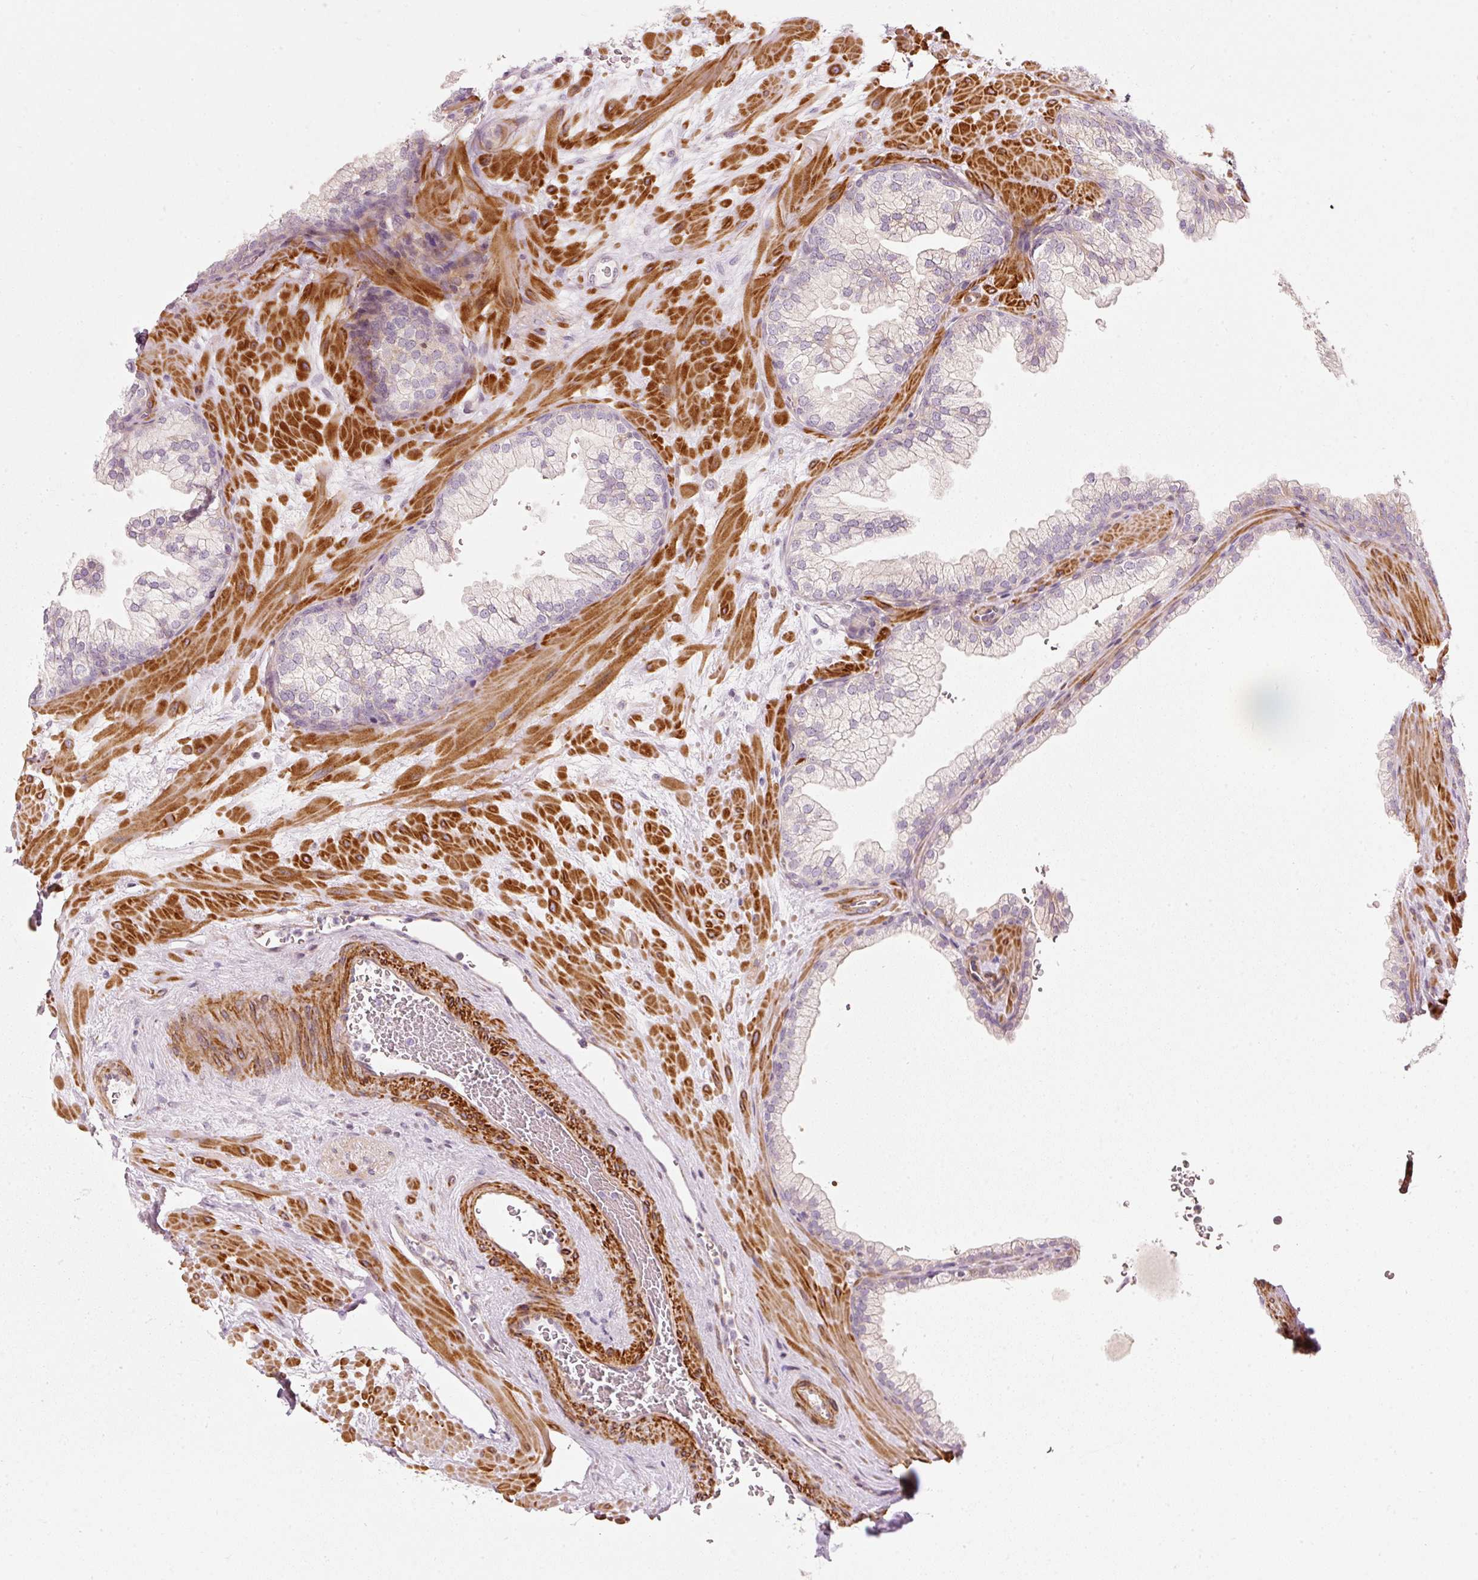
{"staining": {"intensity": "weak", "quantity": "<25%", "location": "cytoplasmic/membranous"}, "tissue": "prostate", "cell_type": "Glandular cells", "image_type": "normal", "snomed": [{"axis": "morphology", "description": "Normal tissue, NOS"}, {"axis": "topography", "description": "Prostate"}, {"axis": "topography", "description": "Peripheral nerve tissue"}], "caption": "High magnification brightfield microscopy of unremarkable prostate stained with DAB (brown) and counterstained with hematoxylin (blue): glandular cells show no significant expression. (DAB (3,3'-diaminobenzidine) immunohistochemistry visualized using brightfield microscopy, high magnification).", "gene": "KCNQ1", "patient": {"sex": "male", "age": 61}}